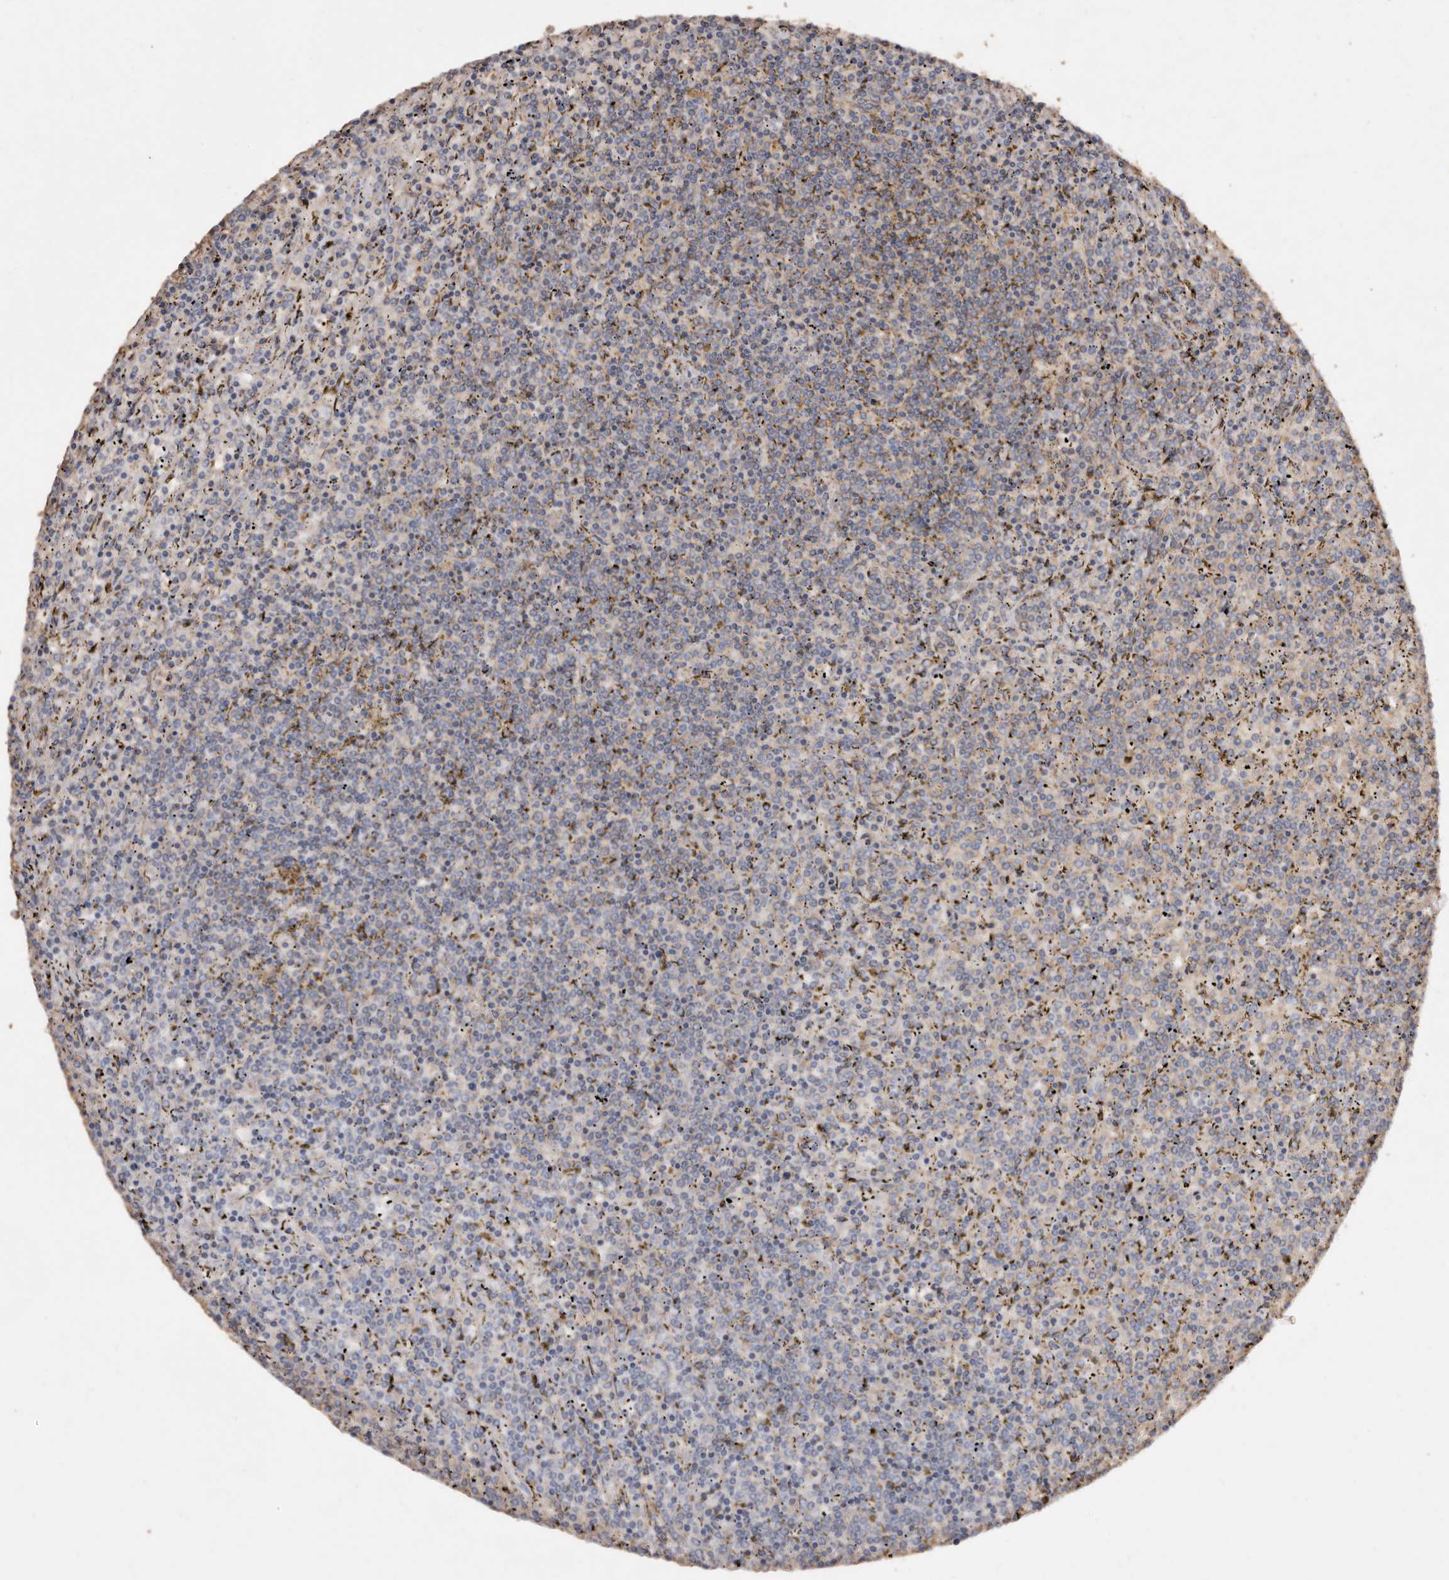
{"staining": {"intensity": "negative", "quantity": "none", "location": "none"}, "tissue": "lymphoma", "cell_type": "Tumor cells", "image_type": "cancer", "snomed": [{"axis": "morphology", "description": "Malignant lymphoma, non-Hodgkin's type, Low grade"}, {"axis": "topography", "description": "Spleen"}], "caption": "Immunohistochemistry (IHC) of lymphoma displays no positivity in tumor cells.", "gene": "COQ8B", "patient": {"sex": "female", "age": 19}}